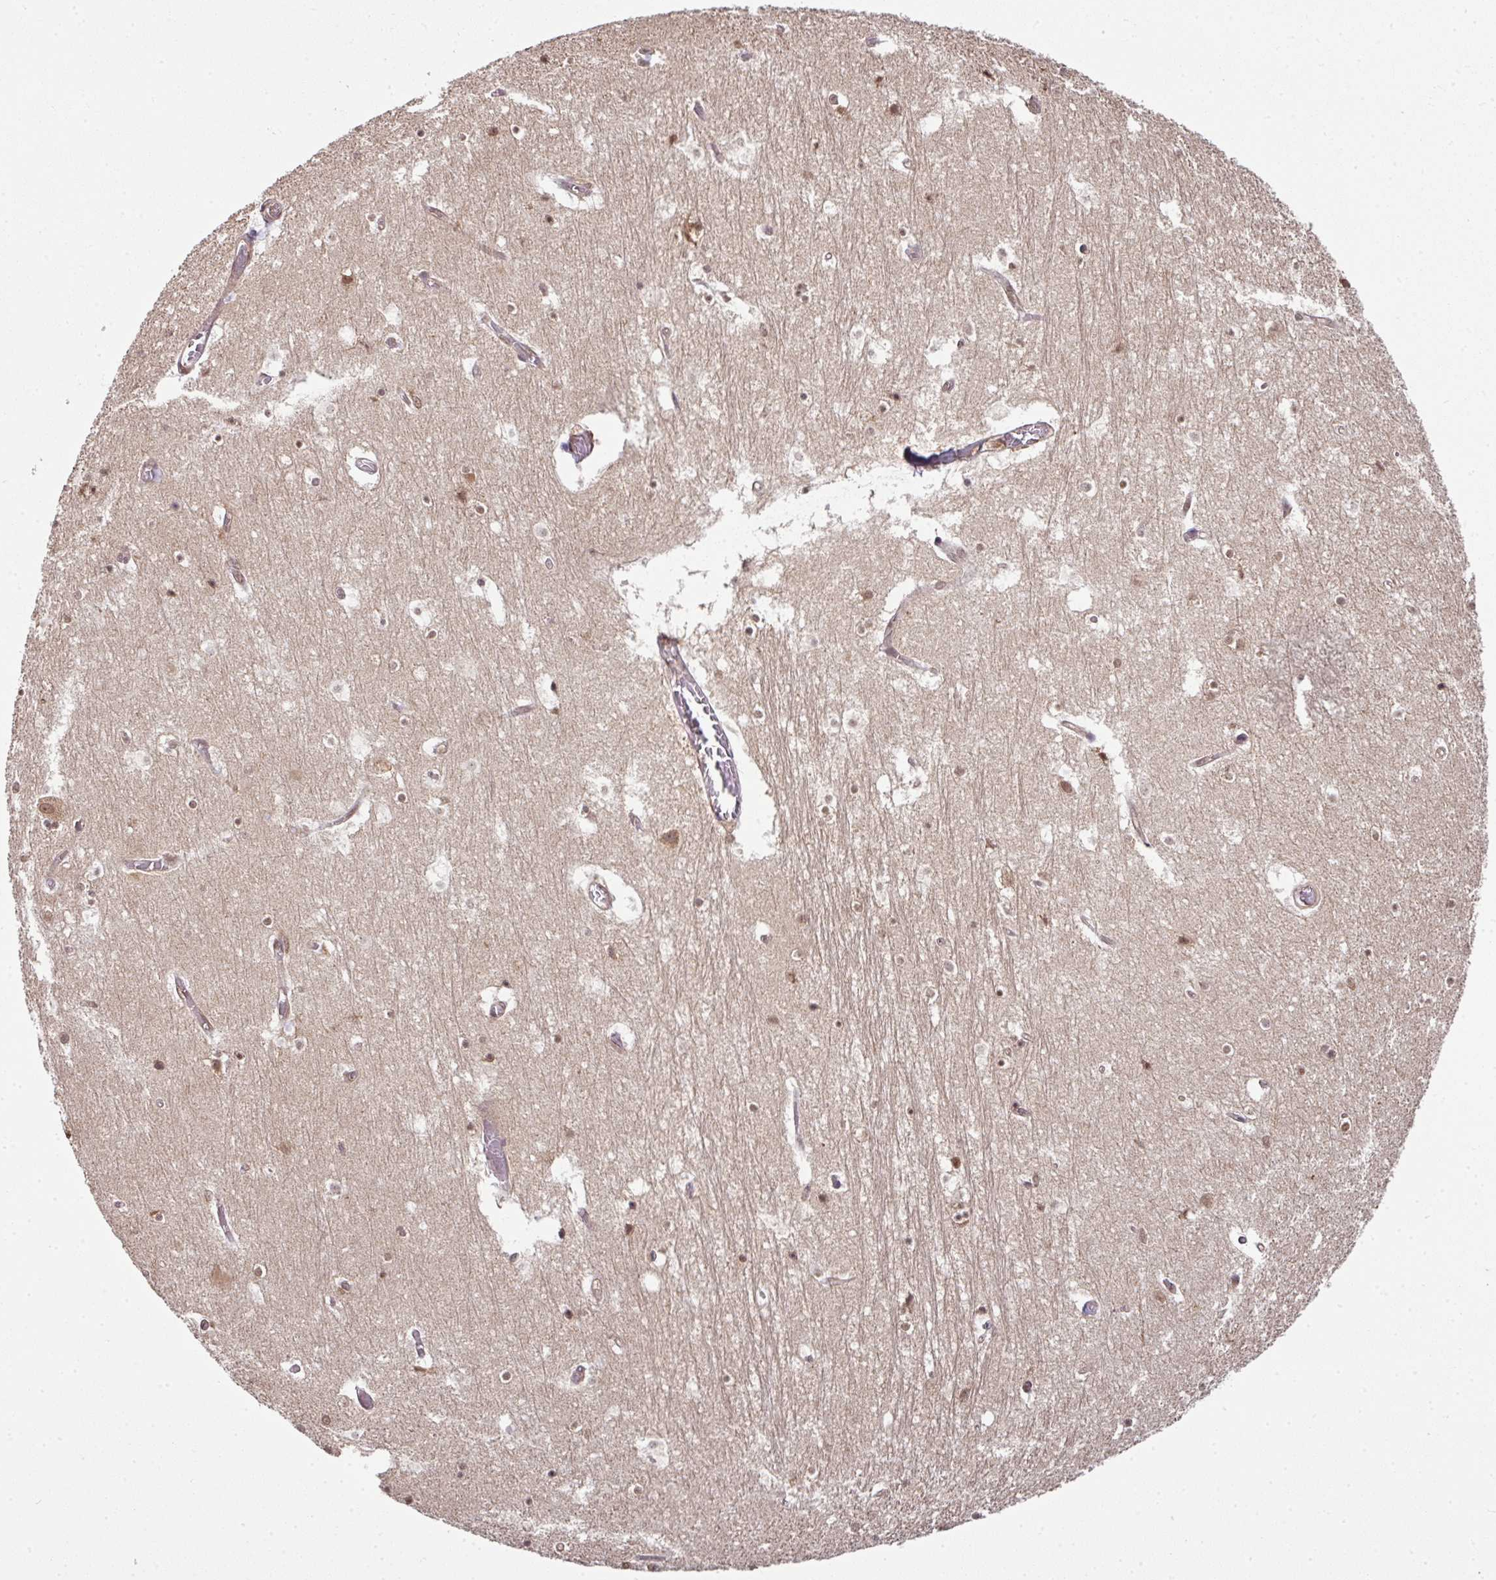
{"staining": {"intensity": "moderate", "quantity": ">75%", "location": "cytoplasmic/membranous,nuclear"}, "tissue": "hippocampus", "cell_type": "Glial cells", "image_type": "normal", "snomed": [{"axis": "morphology", "description": "Normal tissue, NOS"}, {"axis": "topography", "description": "Hippocampus"}], "caption": "Immunohistochemical staining of normal hippocampus exhibits medium levels of moderate cytoplasmic/membranous,nuclear expression in about >75% of glial cells. The protein of interest is shown in brown color, while the nuclei are stained blue.", "gene": "ANKRD18A", "patient": {"sex": "female", "age": 52}}